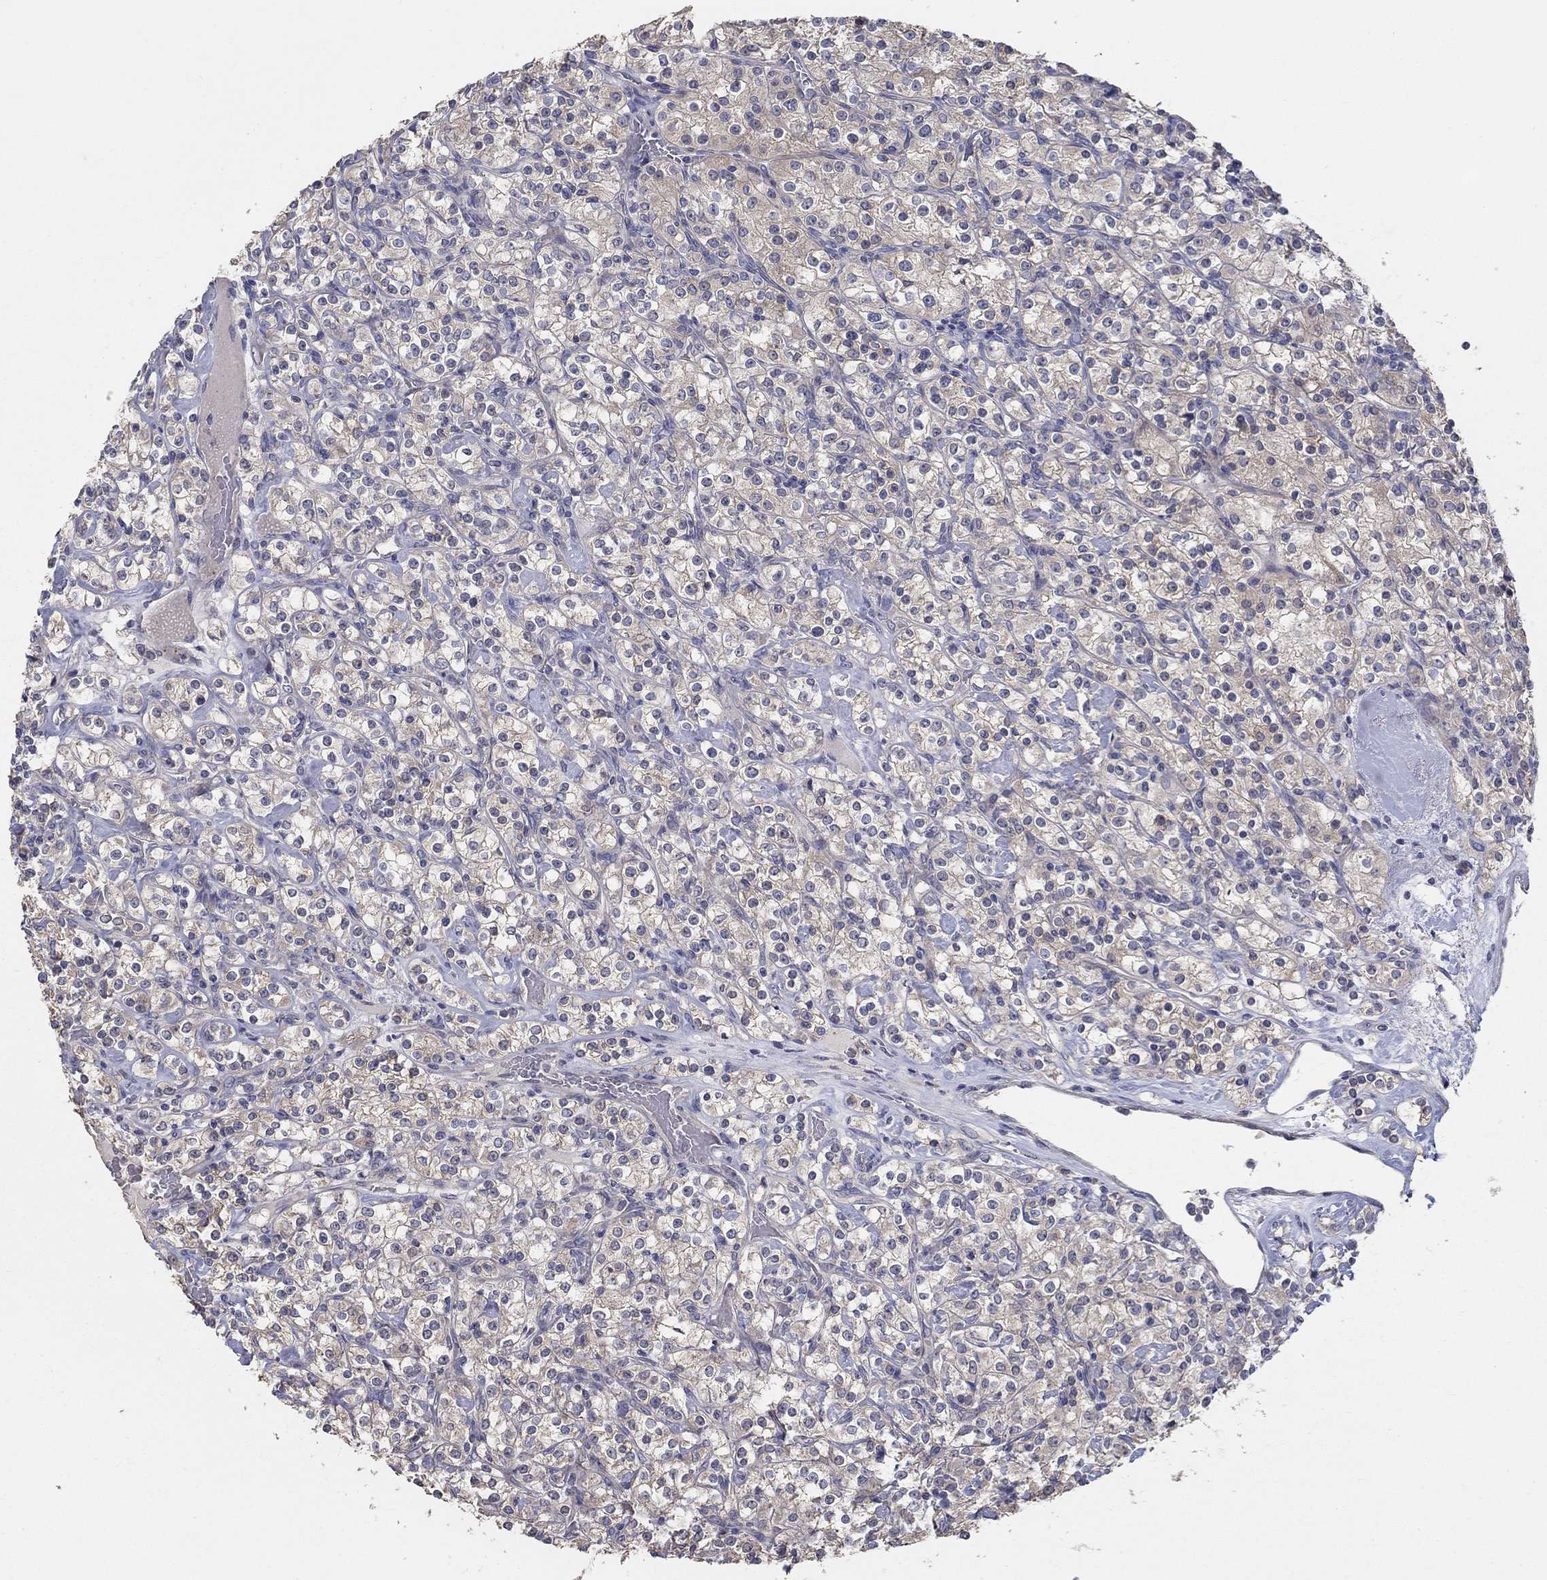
{"staining": {"intensity": "weak", "quantity": "<25%", "location": "cytoplasmic/membranous"}, "tissue": "renal cancer", "cell_type": "Tumor cells", "image_type": "cancer", "snomed": [{"axis": "morphology", "description": "Adenocarcinoma, NOS"}, {"axis": "topography", "description": "Kidney"}], "caption": "Protein analysis of adenocarcinoma (renal) shows no significant positivity in tumor cells.", "gene": "DOCK3", "patient": {"sex": "male", "age": 77}}